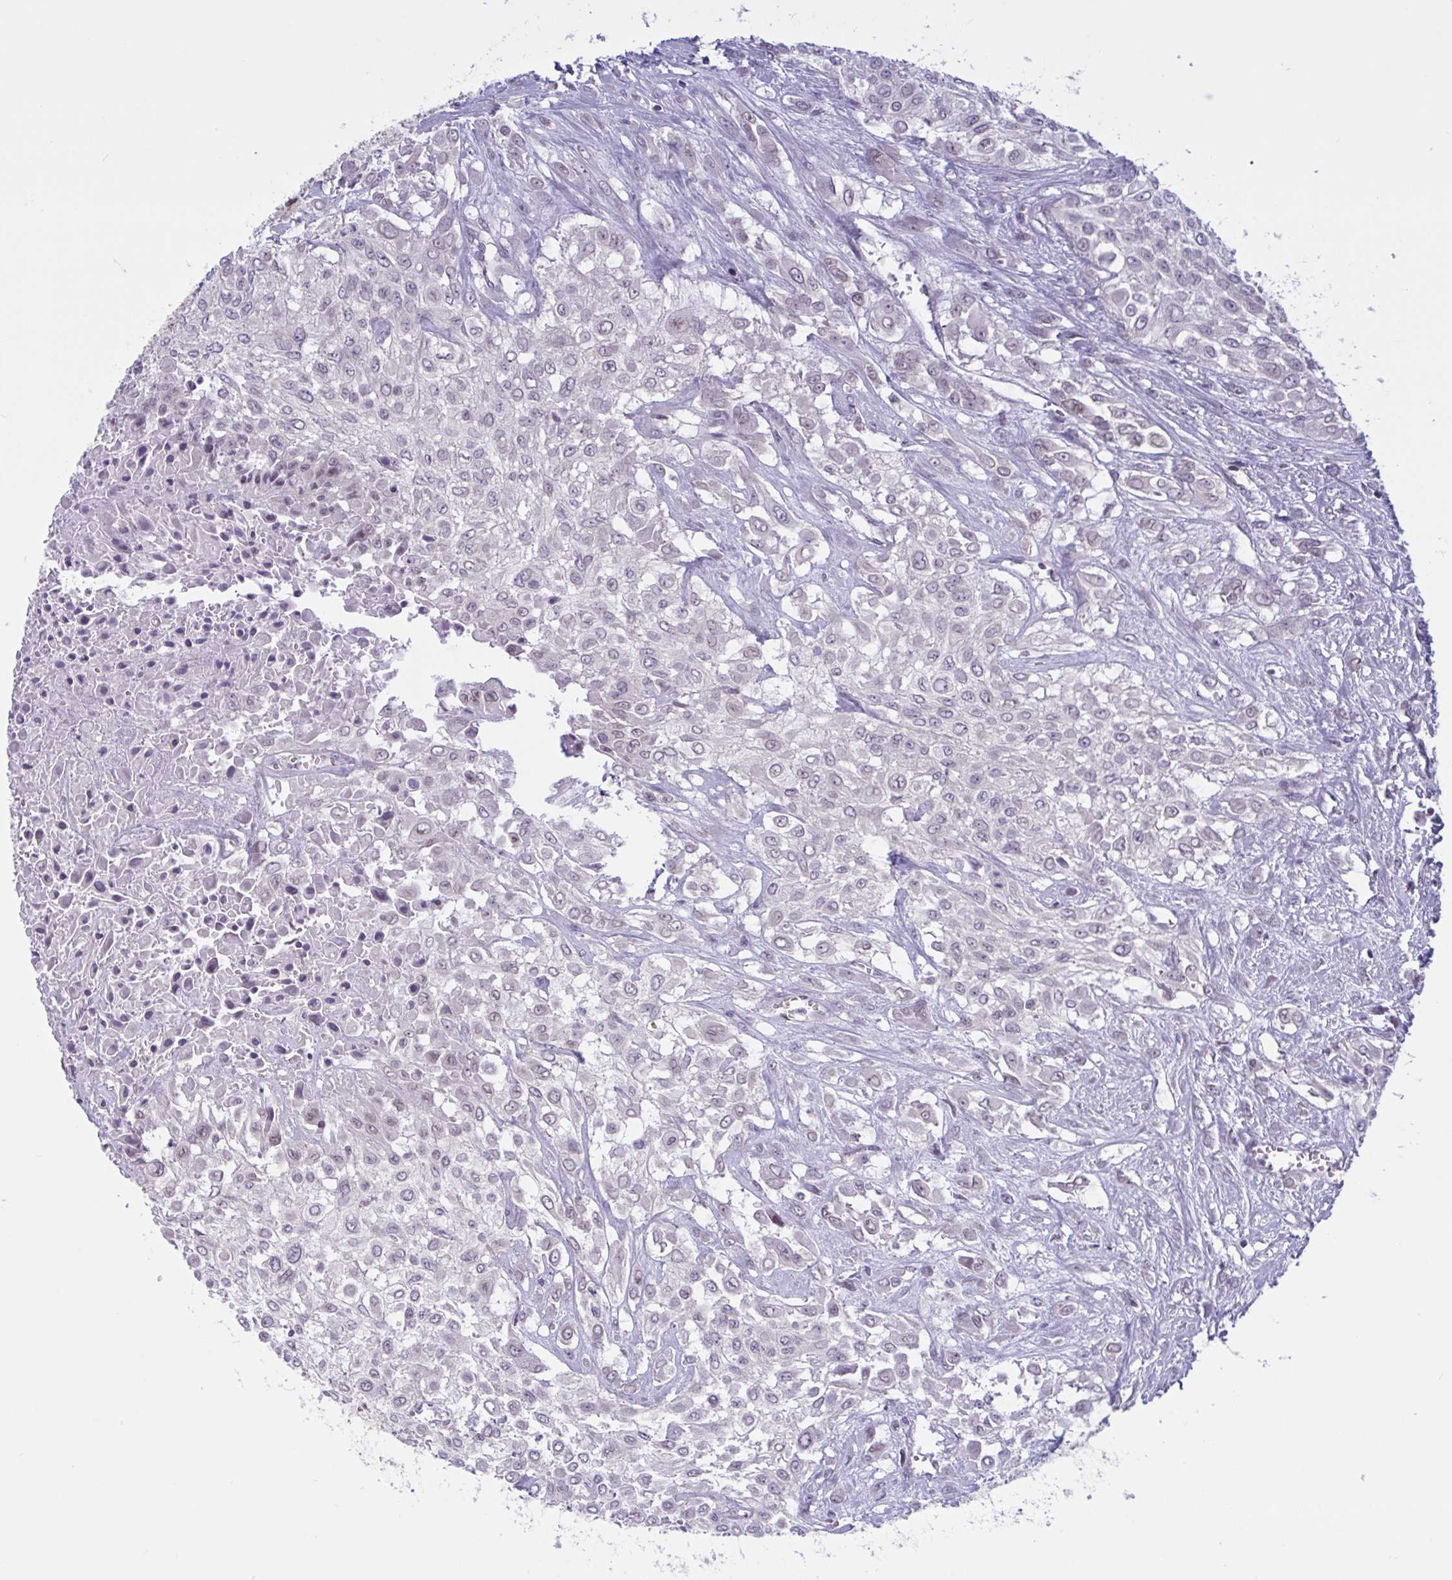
{"staining": {"intensity": "negative", "quantity": "none", "location": "none"}, "tissue": "urothelial cancer", "cell_type": "Tumor cells", "image_type": "cancer", "snomed": [{"axis": "morphology", "description": "Urothelial carcinoma, High grade"}, {"axis": "topography", "description": "Urinary bladder"}], "caption": "This is a micrograph of immunohistochemistry staining of urothelial carcinoma (high-grade), which shows no staining in tumor cells.", "gene": "TANK", "patient": {"sex": "male", "age": 57}}